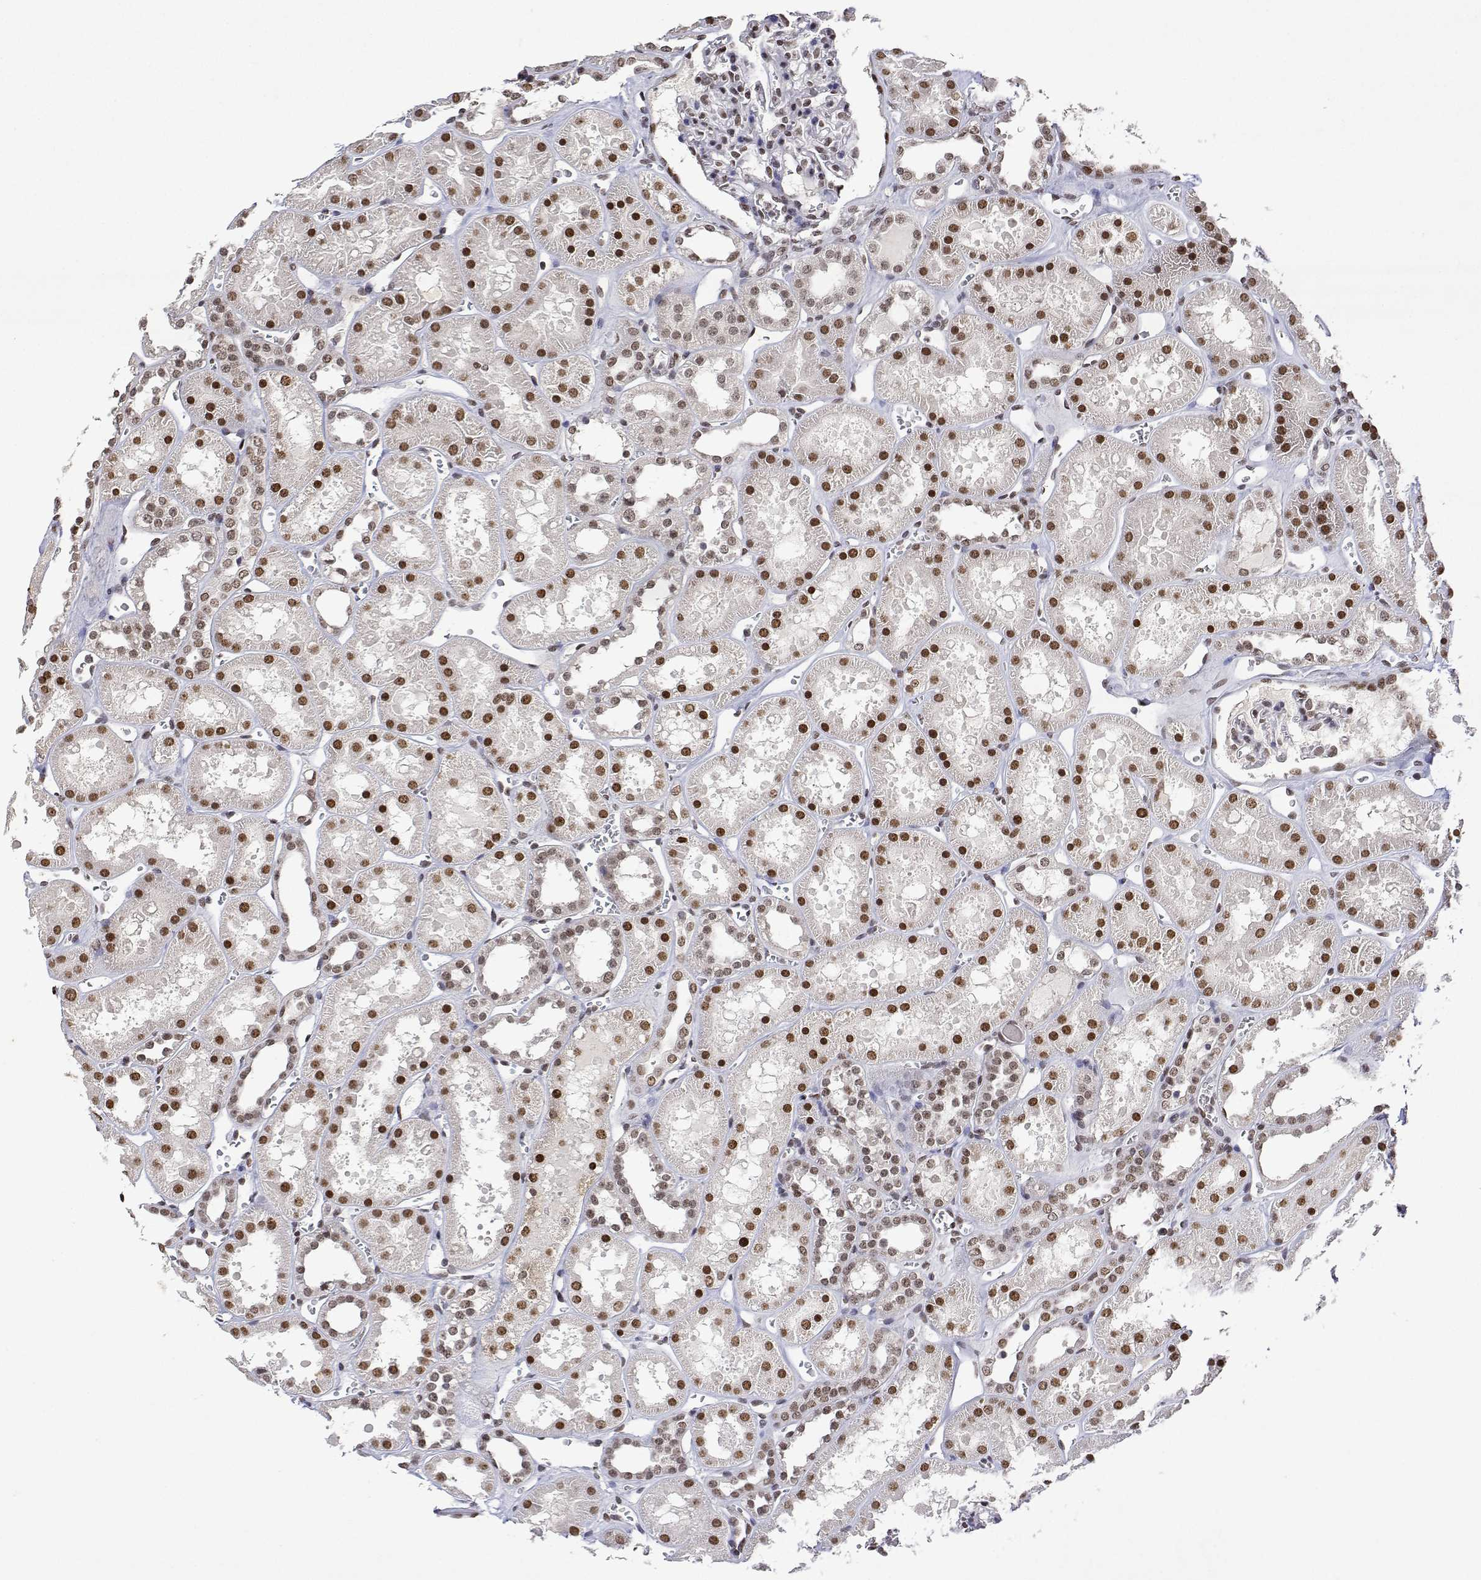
{"staining": {"intensity": "moderate", "quantity": "<25%", "location": "nuclear"}, "tissue": "kidney", "cell_type": "Cells in glomeruli", "image_type": "normal", "snomed": [{"axis": "morphology", "description": "Normal tissue, NOS"}, {"axis": "topography", "description": "Kidney"}], "caption": "High-power microscopy captured an IHC micrograph of benign kidney, revealing moderate nuclear staining in approximately <25% of cells in glomeruli.", "gene": "XPC", "patient": {"sex": "female", "age": 41}}